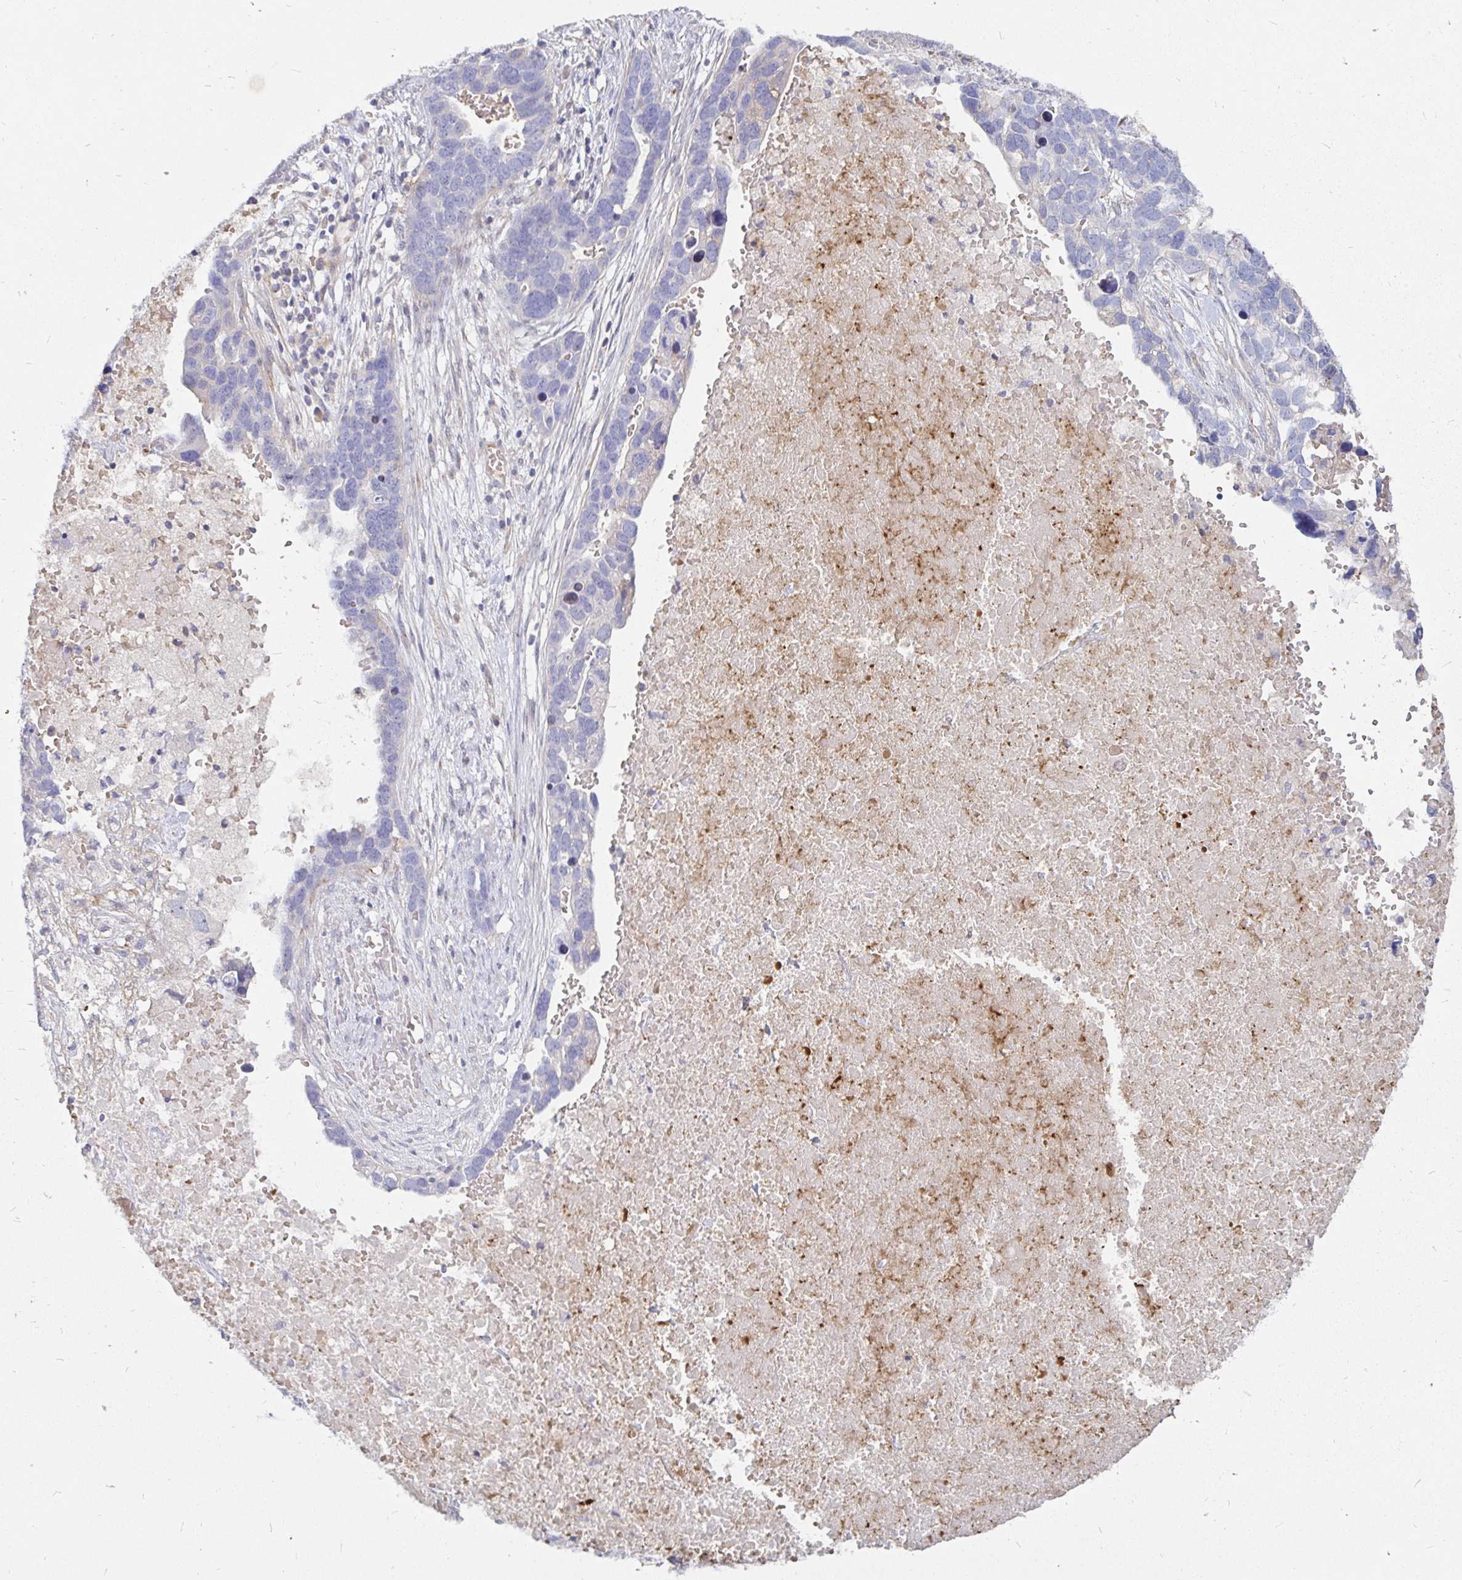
{"staining": {"intensity": "negative", "quantity": "none", "location": "none"}, "tissue": "ovarian cancer", "cell_type": "Tumor cells", "image_type": "cancer", "snomed": [{"axis": "morphology", "description": "Cystadenocarcinoma, serous, NOS"}, {"axis": "topography", "description": "Ovary"}], "caption": "Immunohistochemical staining of human ovarian cancer exhibits no significant expression in tumor cells.", "gene": "KCTD19", "patient": {"sex": "female", "age": 54}}